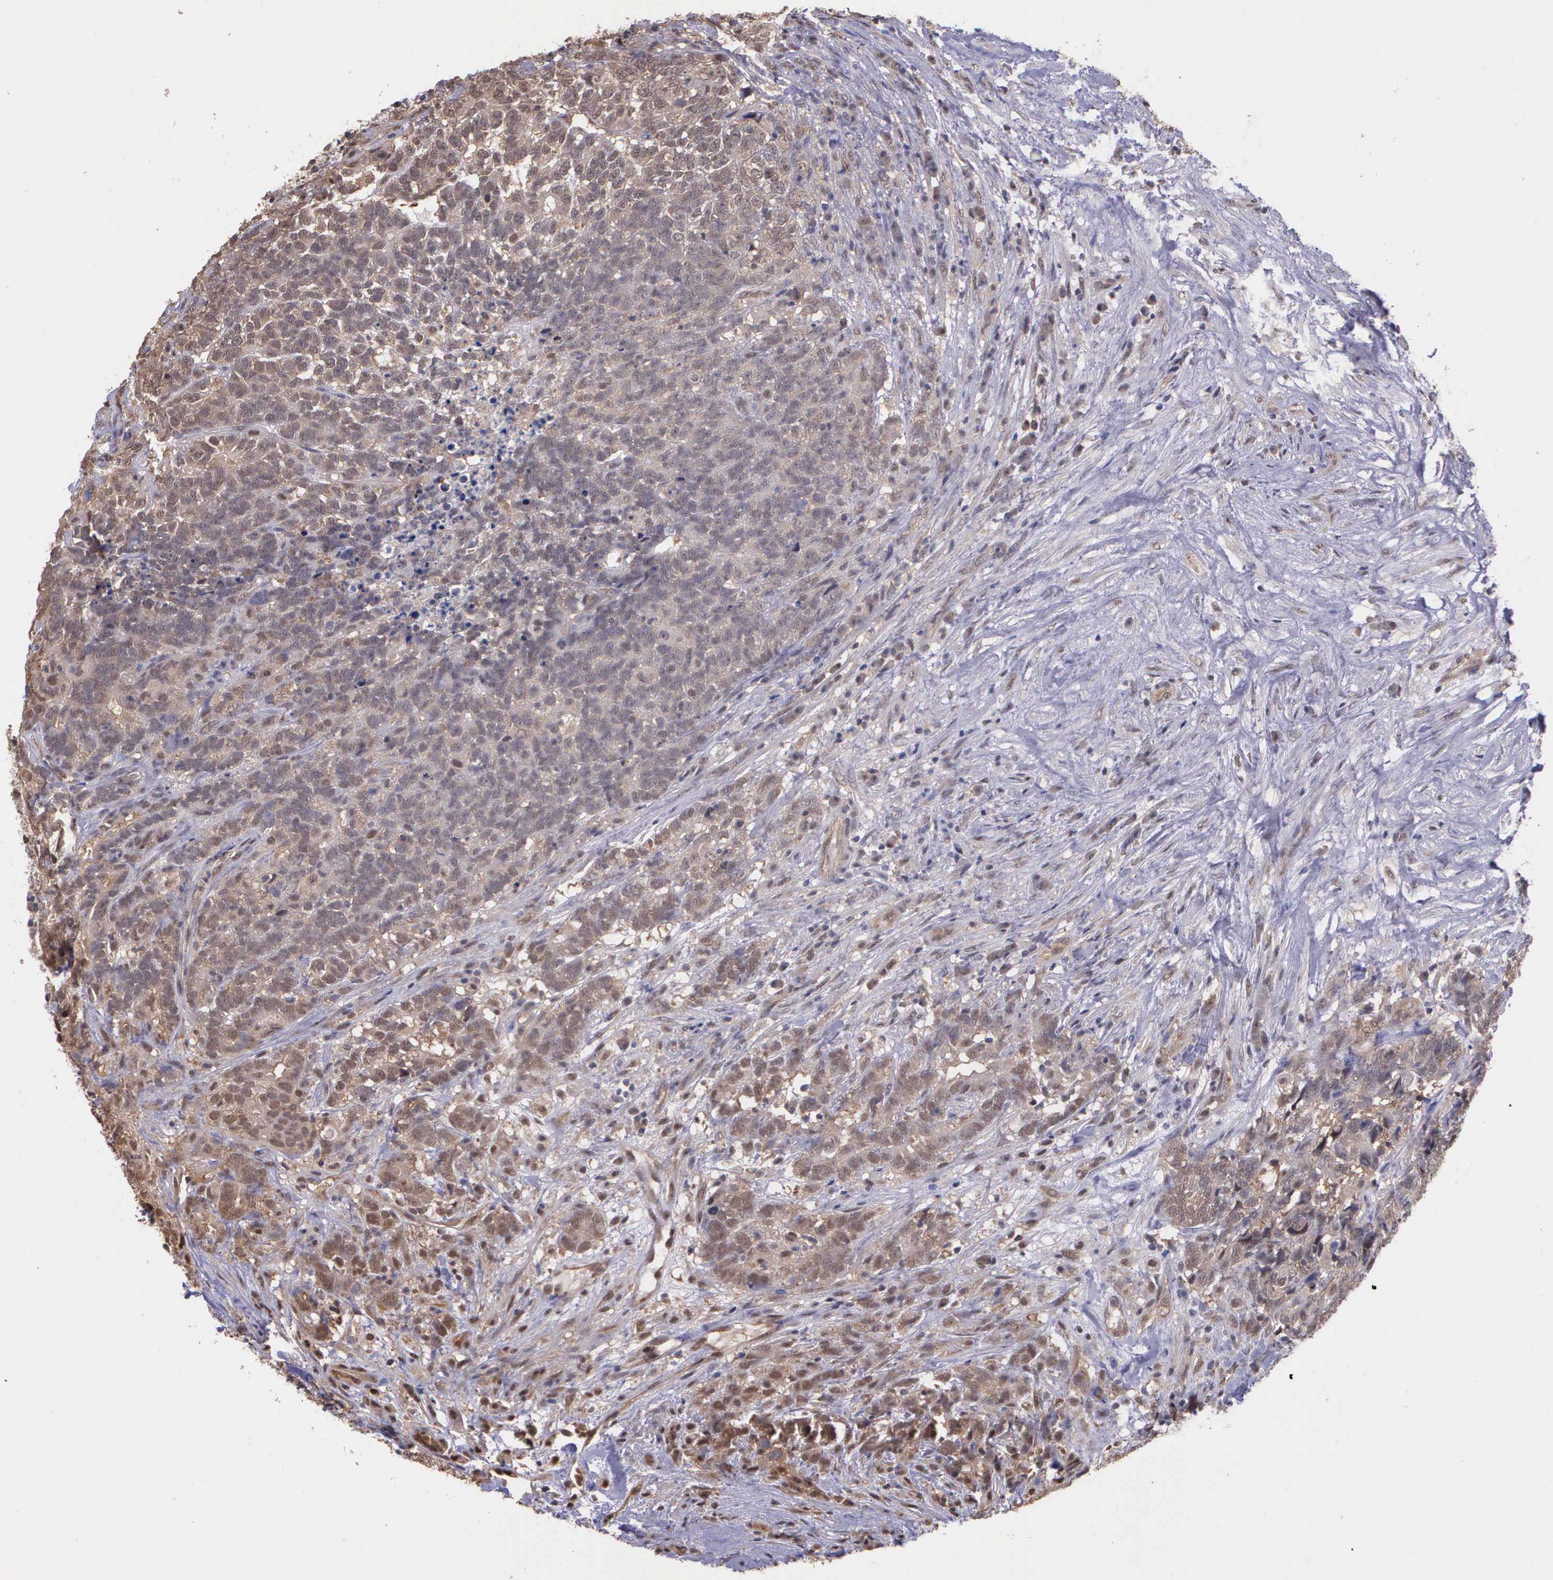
{"staining": {"intensity": "moderate", "quantity": ">75%", "location": "cytoplasmic/membranous,nuclear"}, "tissue": "testis cancer", "cell_type": "Tumor cells", "image_type": "cancer", "snomed": [{"axis": "morphology", "description": "Carcinoma, Embryonal, NOS"}, {"axis": "topography", "description": "Testis"}], "caption": "About >75% of tumor cells in human testis cancer (embryonal carcinoma) exhibit moderate cytoplasmic/membranous and nuclear protein positivity as visualized by brown immunohistochemical staining.", "gene": "PSMC1", "patient": {"sex": "male", "age": 26}}